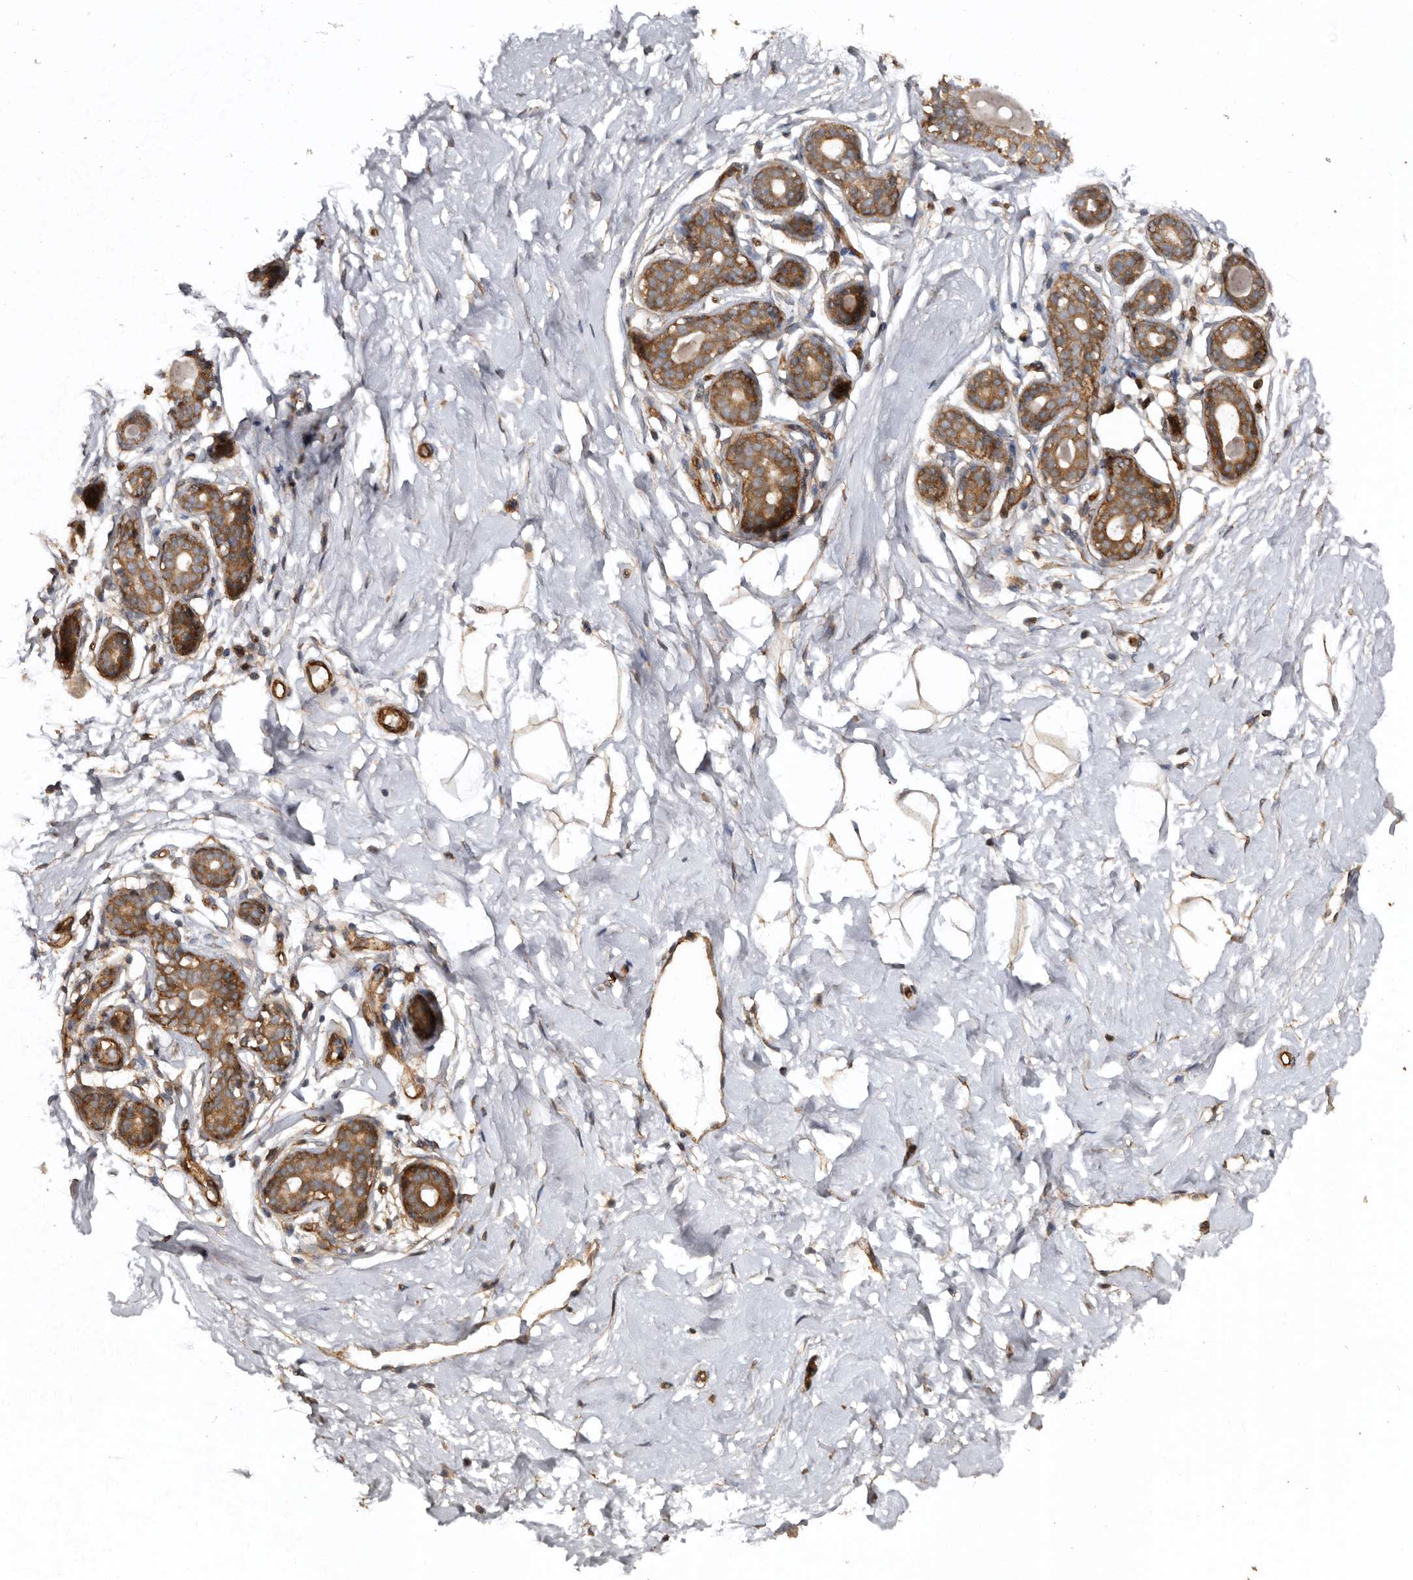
{"staining": {"intensity": "moderate", "quantity": ">75%", "location": "cytoplasmic/membranous"}, "tissue": "breast", "cell_type": "Adipocytes", "image_type": "normal", "snomed": [{"axis": "morphology", "description": "Normal tissue, NOS"}, {"axis": "morphology", "description": "Adenoma, NOS"}, {"axis": "topography", "description": "Breast"}], "caption": "Protein expression analysis of normal breast shows moderate cytoplasmic/membranous staining in about >75% of adipocytes.", "gene": "EXOC3L1", "patient": {"sex": "female", "age": 23}}